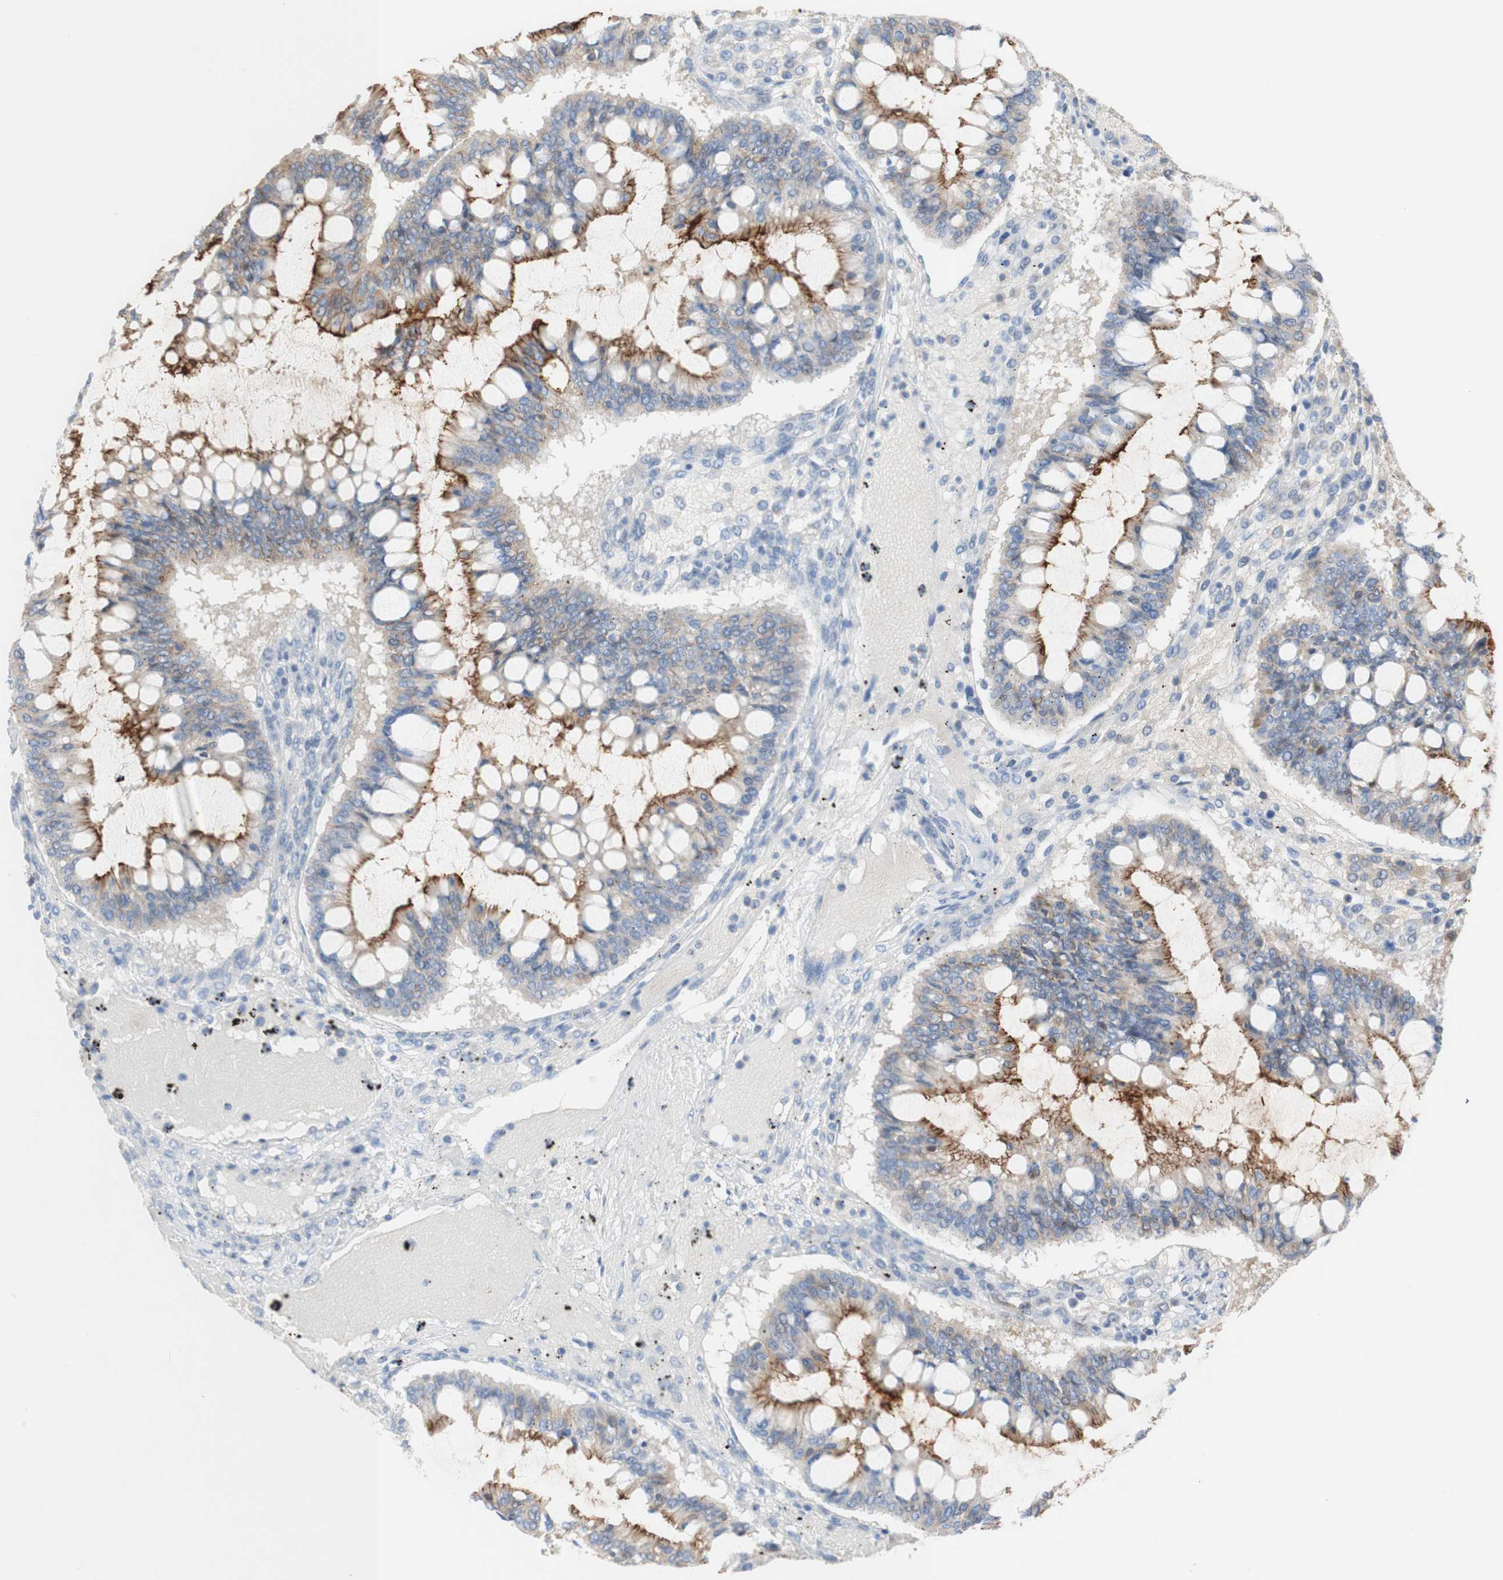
{"staining": {"intensity": "strong", "quantity": "25%-75%", "location": "cytoplasmic/membranous"}, "tissue": "ovarian cancer", "cell_type": "Tumor cells", "image_type": "cancer", "snomed": [{"axis": "morphology", "description": "Cystadenocarcinoma, mucinous, NOS"}, {"axis": "topography", "description": "Ovary"}], "caption": "A photomicrograph showing strong cytoplasmic/membranous positivity in about 25%-75% of tumor cells in ovarian cancer, as visualized by brown immunohistochemical staining.", "gene": "DSC2", "patient": {"sex": "female", "age": 73}}